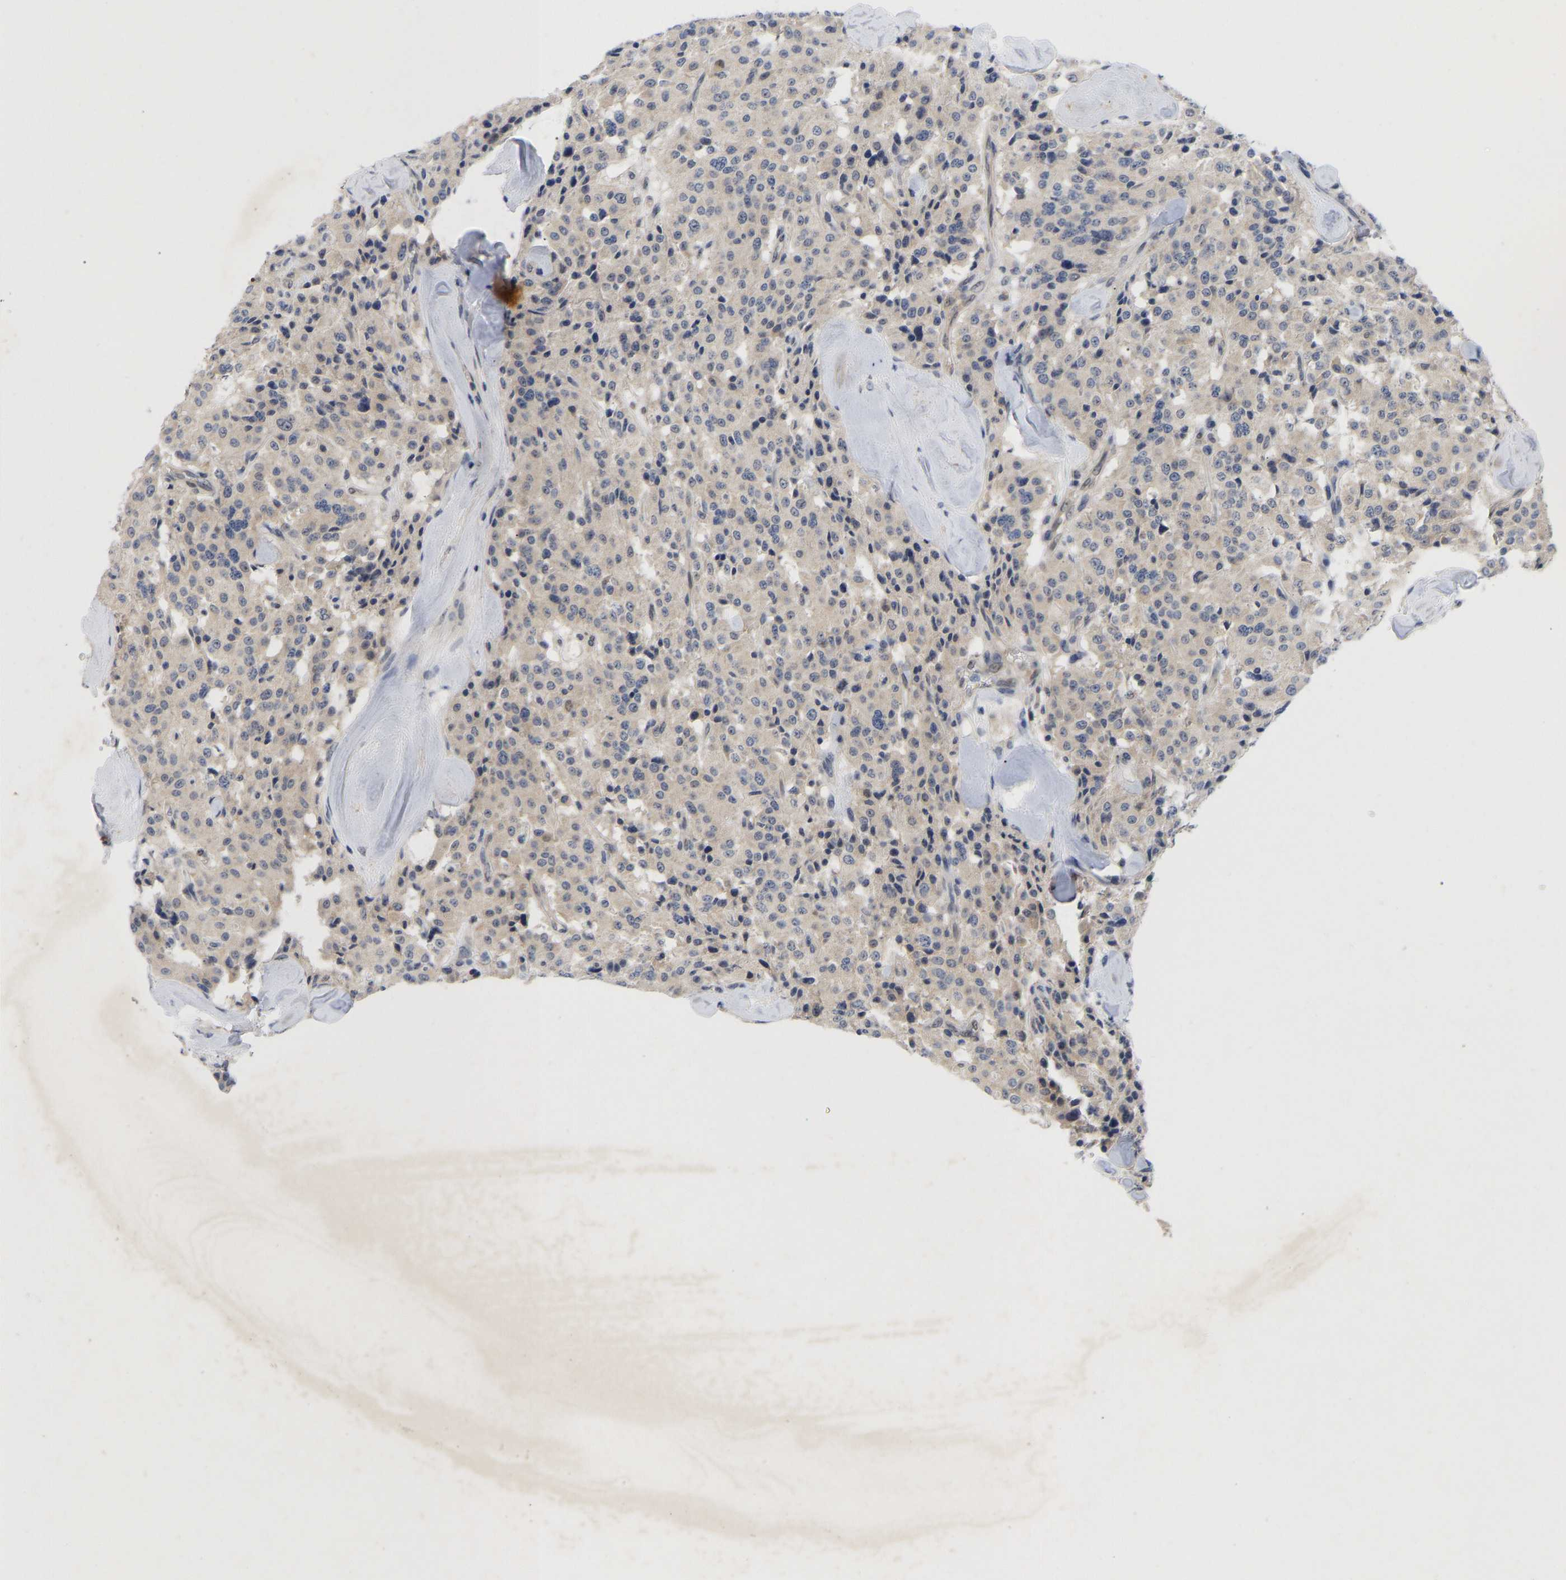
{"staining": {"intensity": "negative", "quantity": "none", "location": "none"}, "tissue": "carcinoid", "cell_type": "Tumor cells", "image_type": "cancer", "snomed": [{"axis": "morphology", "description": "Carcinoid, malignant, NOS"}, {"axis": "topography", "description": "Lung"}], "caption": "The micrograph exhibits no staining of tumor cells in carcinoid. (Immunohistochemistry (ihc), brightfield microscopy, high magnification).", "gene": "NLE1", "patient": {"sex": "male", "age": 30}}